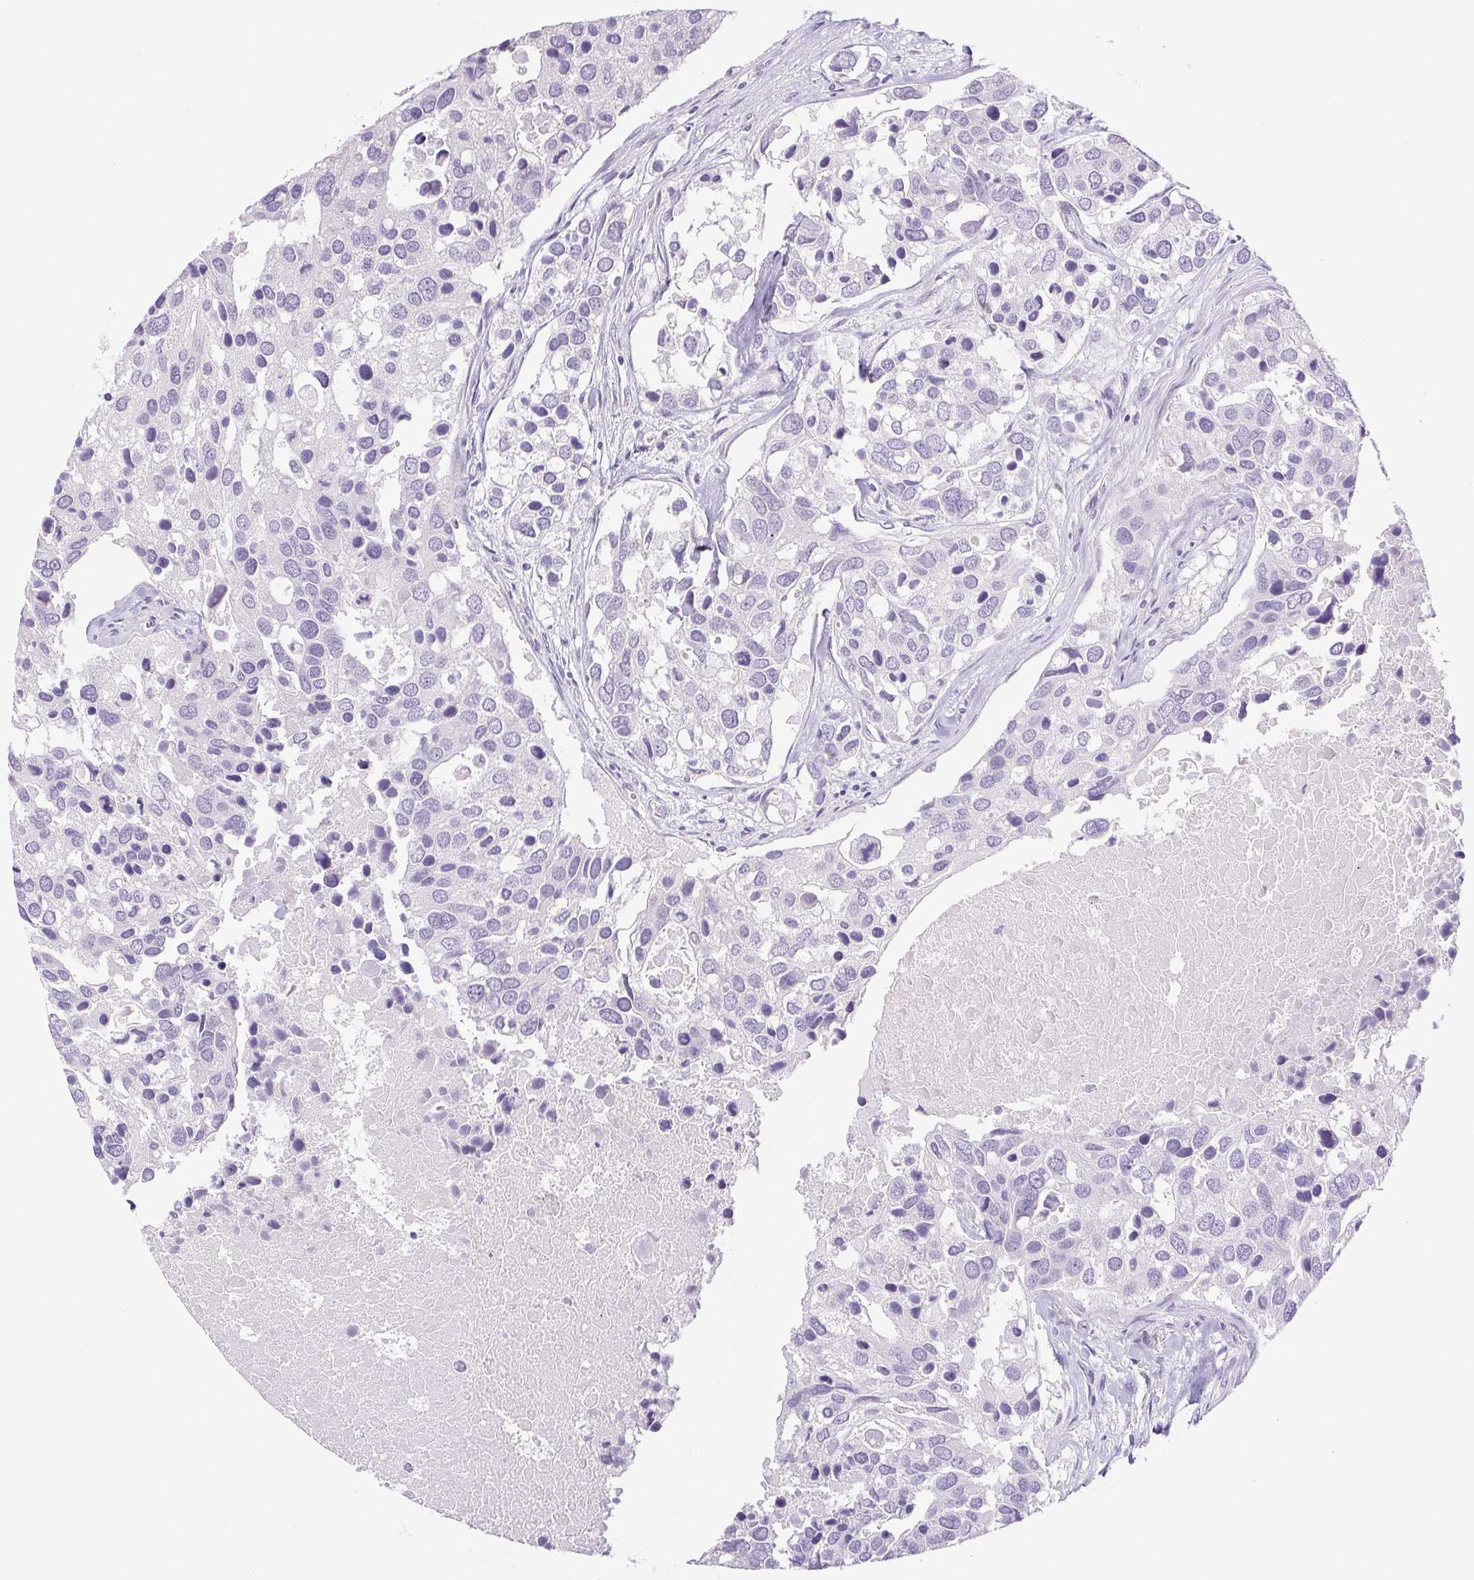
{"staining": {"intensity": "negative", "quantity": "none", "location": "none"}, "tissue": "breast cancer", "cell_type": "Tumor cells", "image_type": "cancer", "snomed": [{"axis": "morphology", "description": "Duct carcinoma"}, {"axis": "topography", "description": "Breast"}], "caption": "This image is of breast cancer stained with IHC to label a protein in brown with the nuclei are counter-stained blue. There is no expression in tumor cells.", "gene": "PAPPA2", "patient": {"sex": "female", "age": 83}}